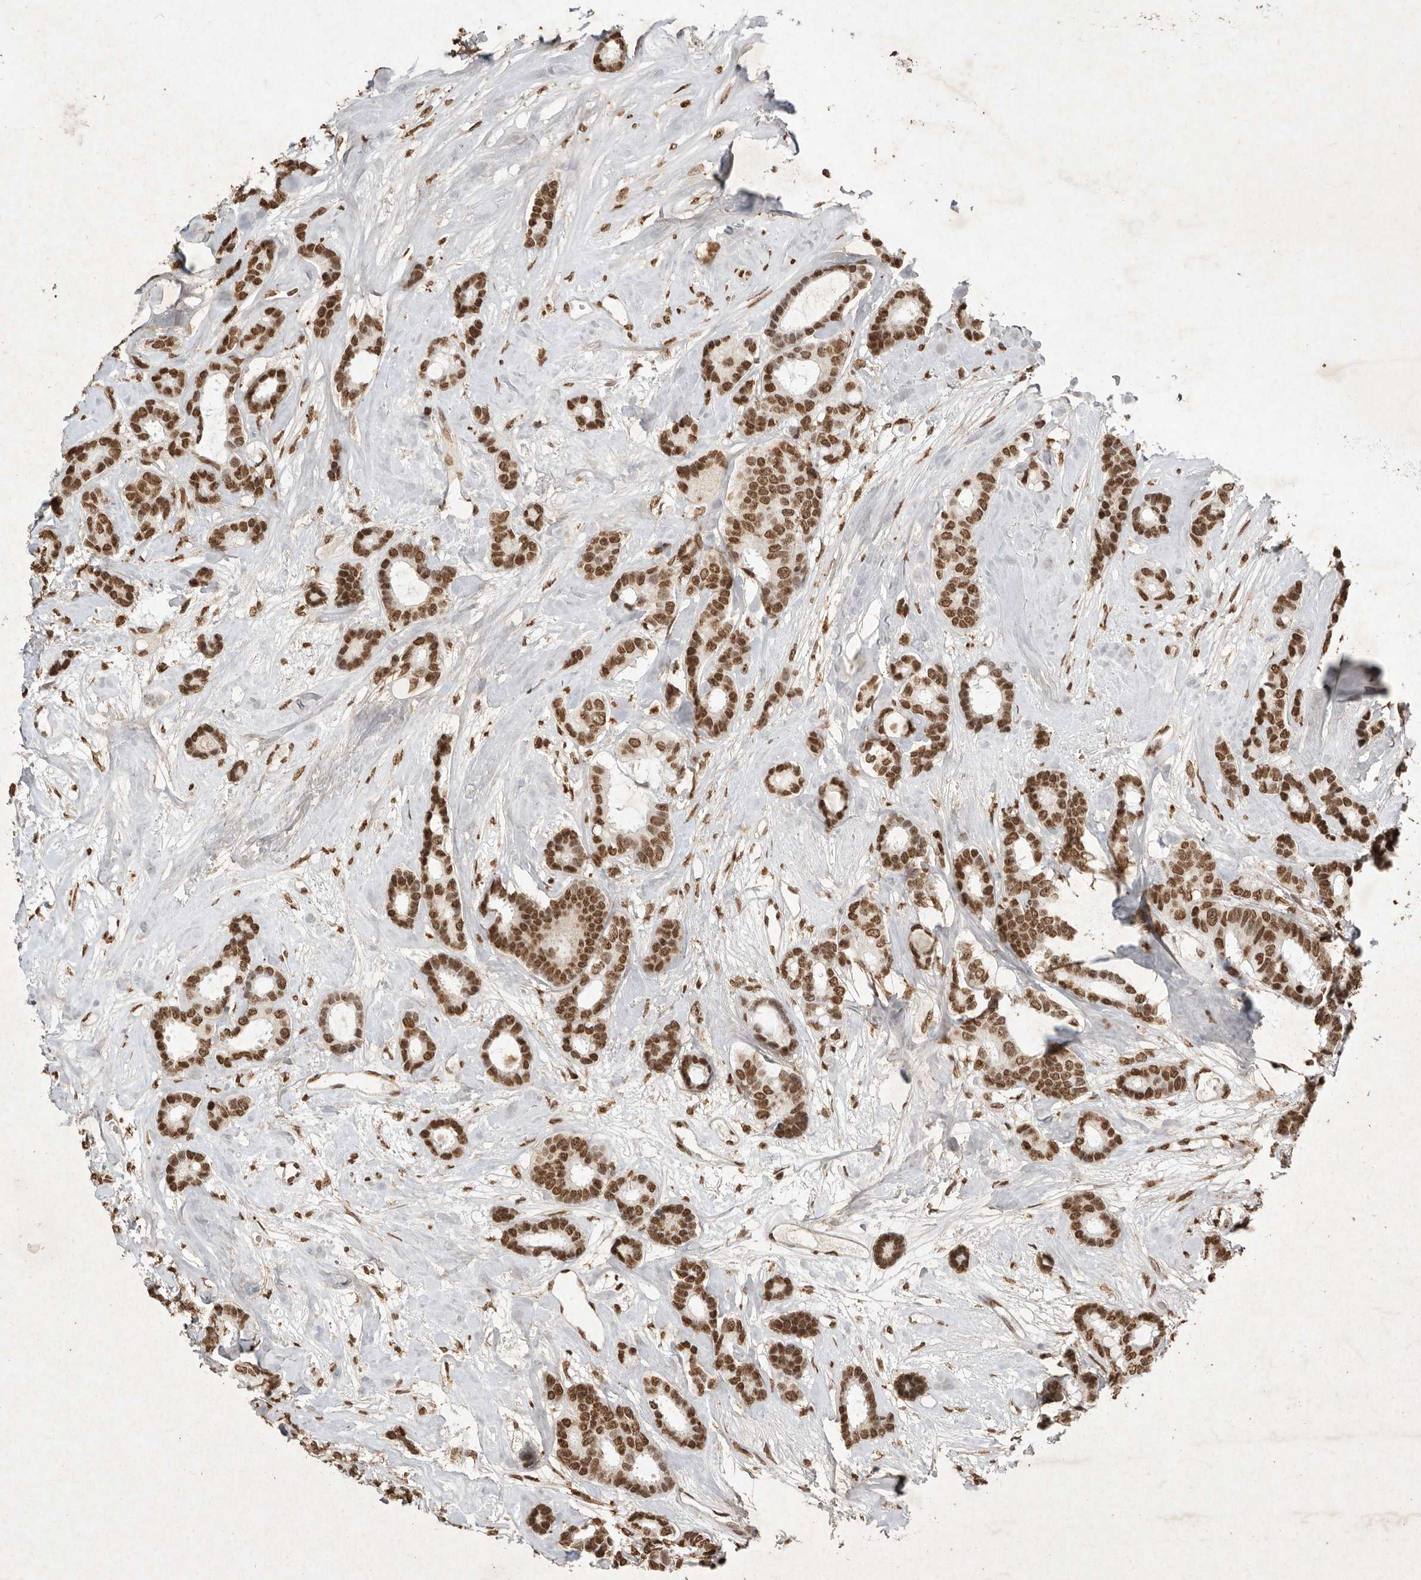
{"staining": {"intensity": "strong", "quantity": ">75%", "location": "nuclear"}, "tissue": "breast cancer", "cell_type": "Tumor cells", "image_type": "cancer", "snomed": [{"axis": "morphology", "description": "Duct carcinoma"}, {"axis": "topography", "description": "Breast"}], "caption": "A high amount of strong nuclear positivity is seen in approximately >75% of tumor cells in breast intraductal carcinoma tissue.", "gene": "NKX3-2", "patient": {"sex": "female", "age": 87}}